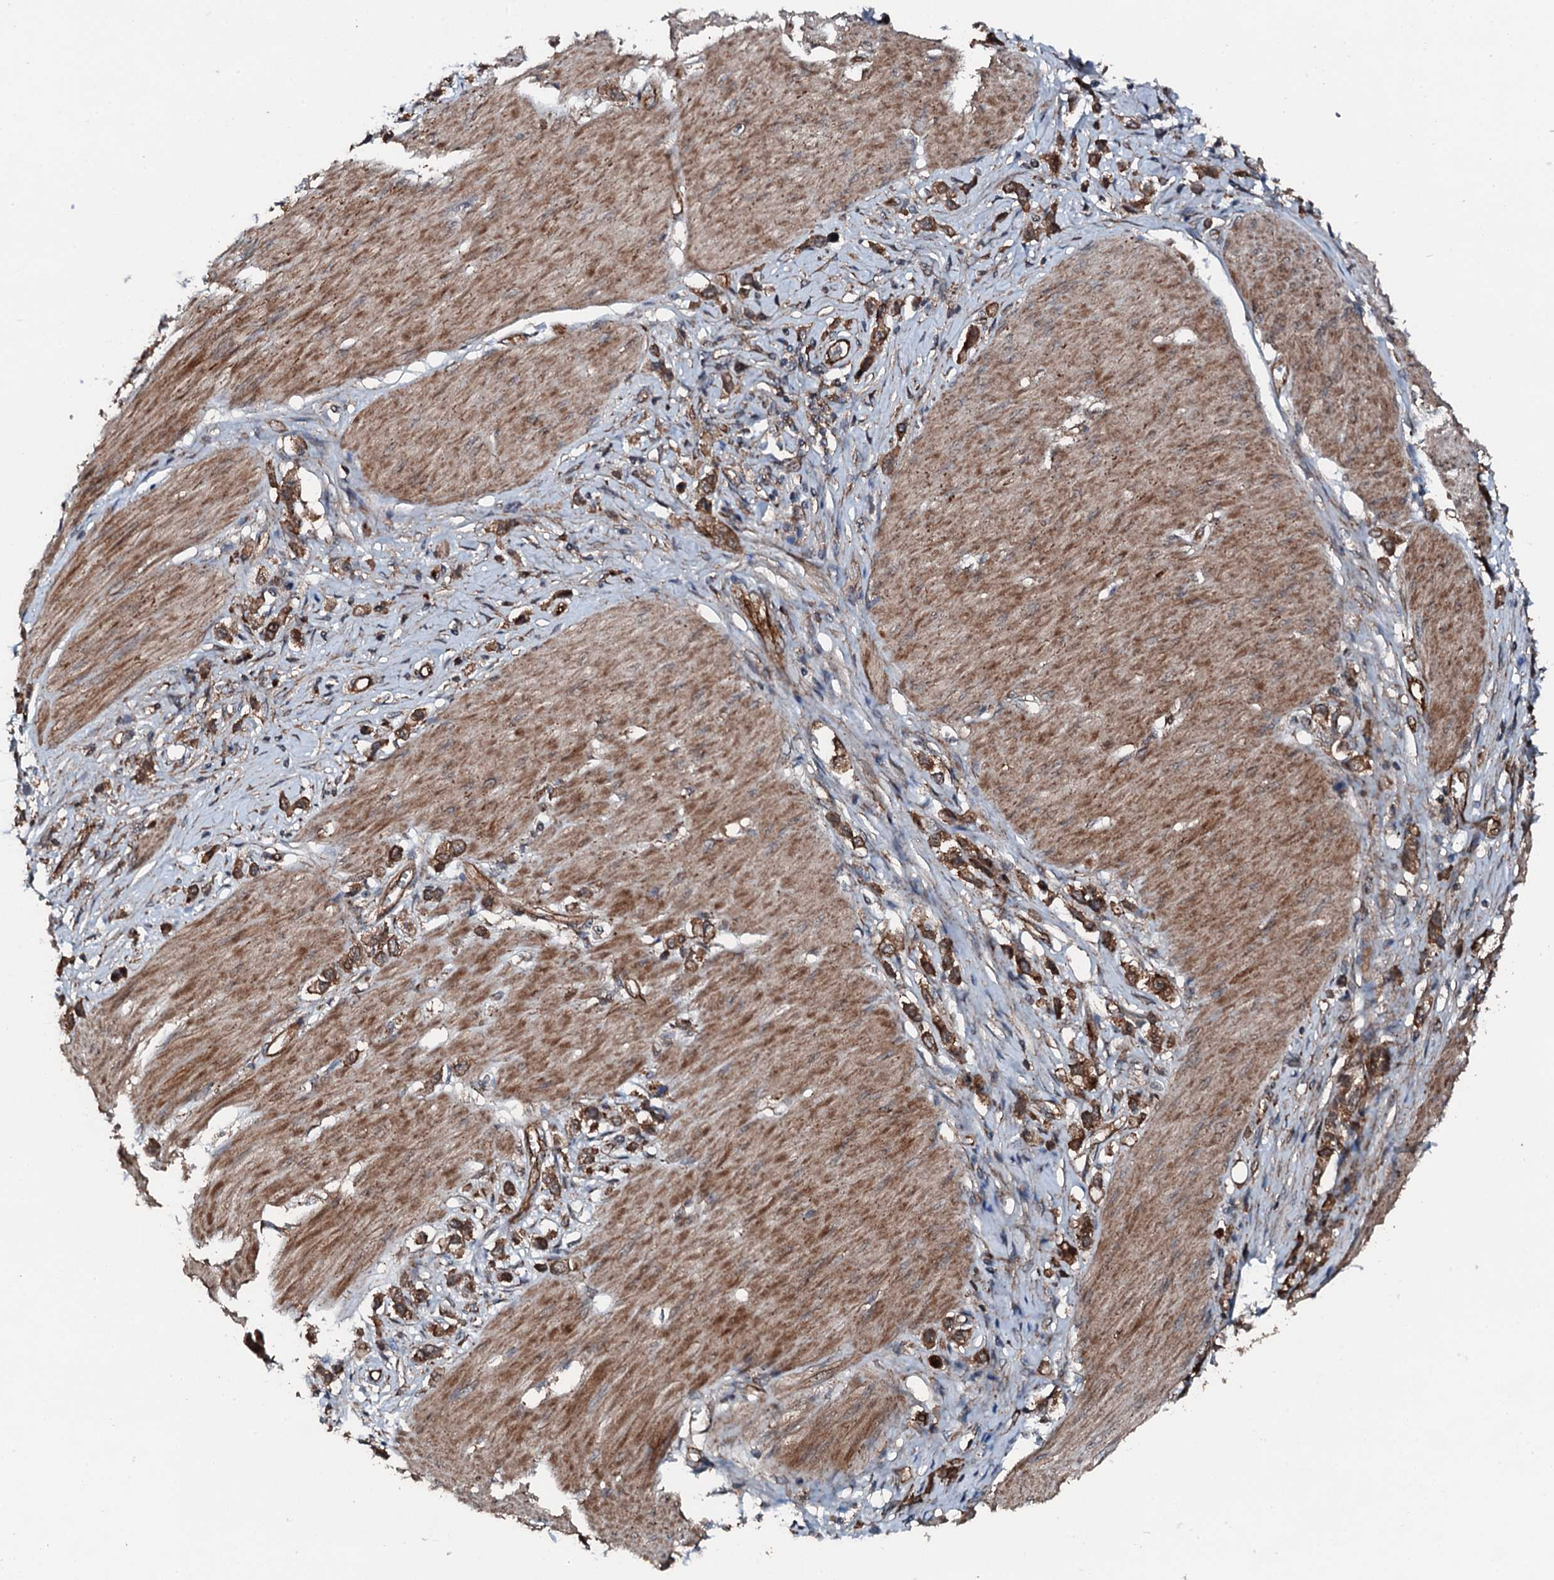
{"staining": {"intensity": "moderate", "quantity": ">75%", "location": "cytoplasmic/membranous"}, "tissue": "stomach cancer", "cell_type": "Tumor cells", "image_type": "cancer", "snomed": [{"axis": "morphology", "description": "Normal tissue, NOS"}, {"axis": "morphology", "description": "Adenocarcinoma, NOS"}, {"axis": "topography", "description": "Stomach, upper"}, {"axis": "topography", "description": "Stomach"}], "caption": "Immunohistochemistry of stomach cancer reveals medium levels of moderate cytoplasmic/membranous staining in about >75% of tumor cells. (DAB IHC, brown staining for protein, blue staining for nuclei).", "gene": "FLYWCH1", "patient": {"sex": "female", "age": 65}}